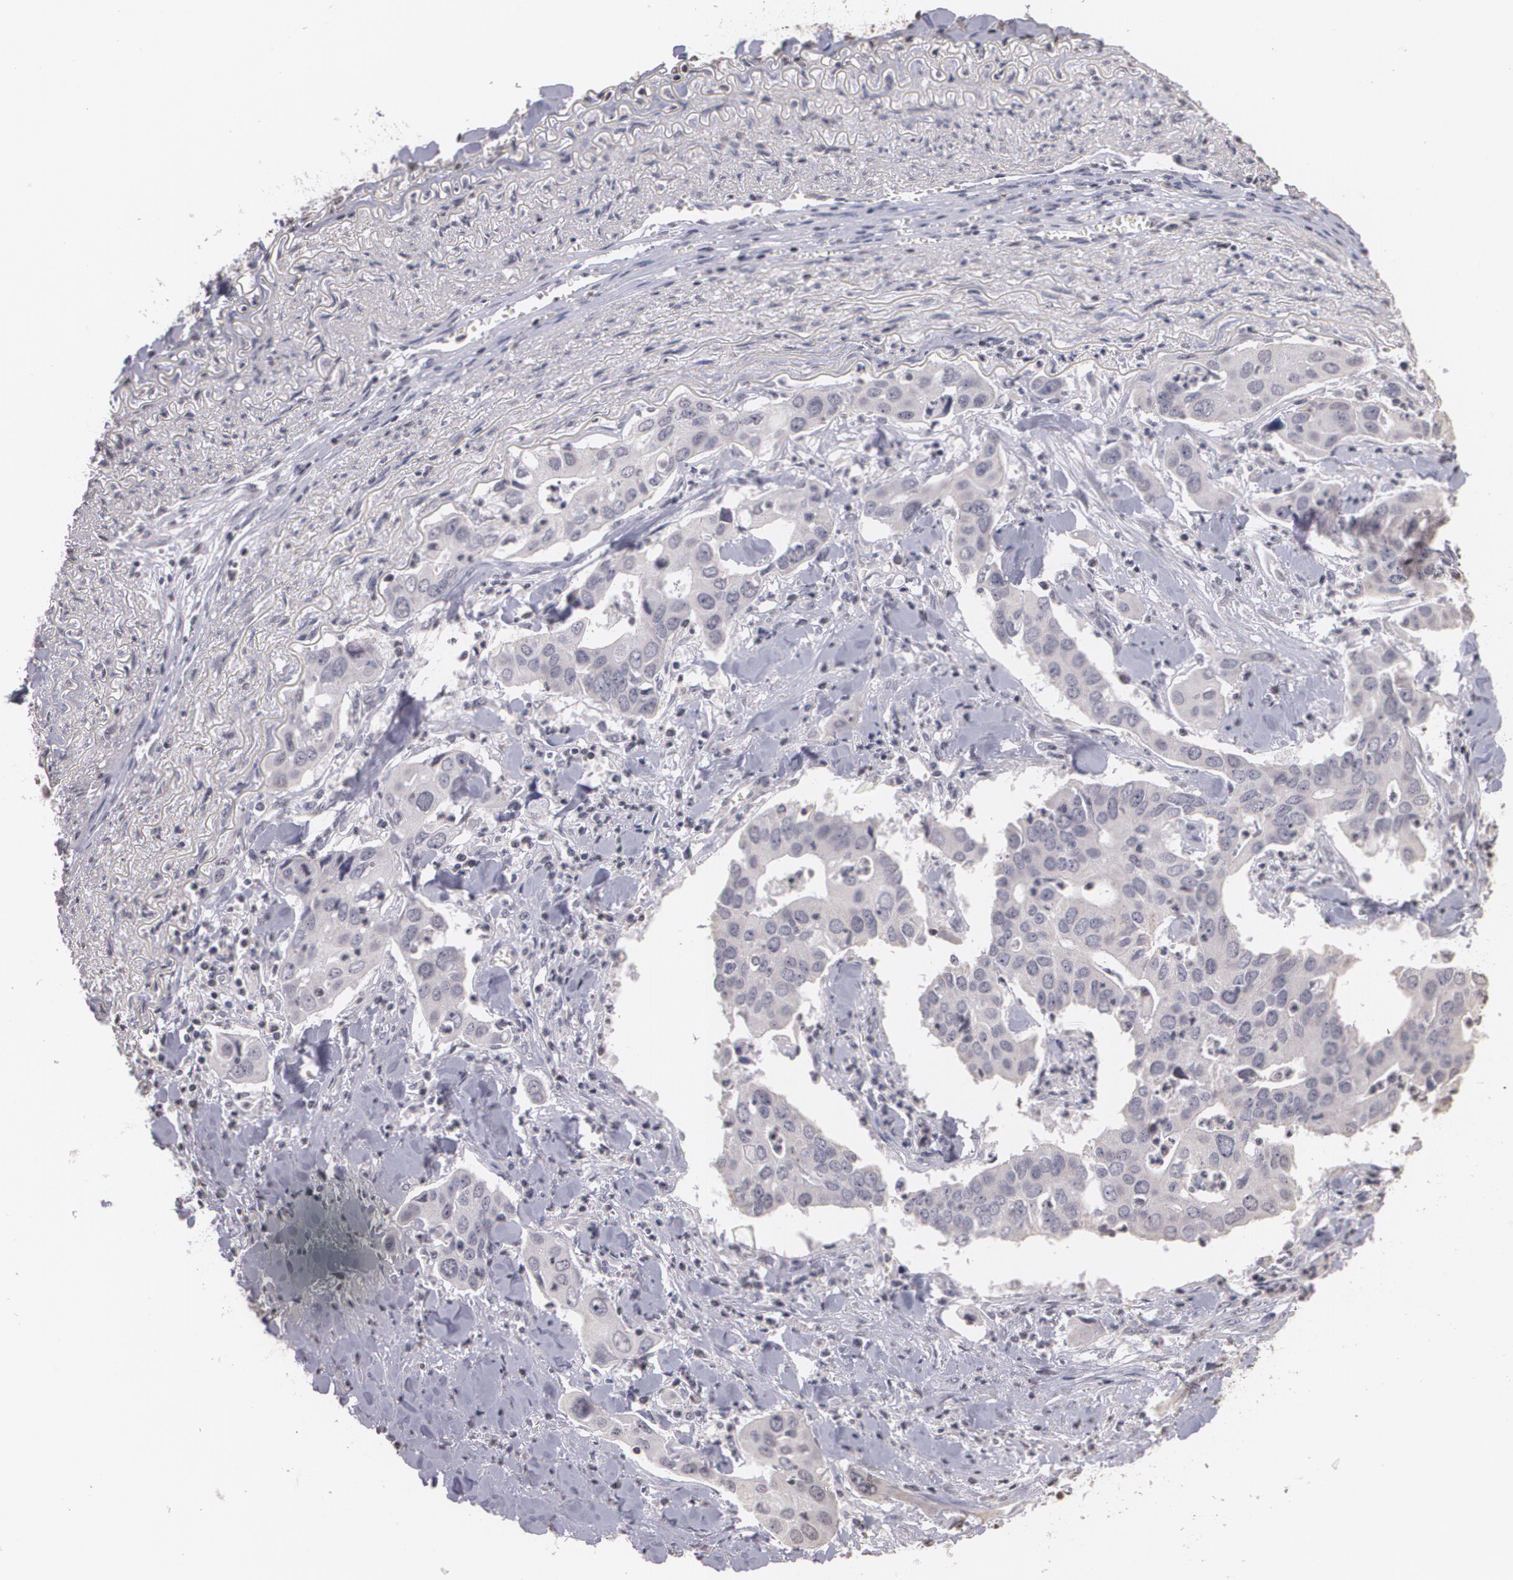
{"staining": {"intensity": "negative", "quantity": "none", "location": "none"}, "tissue": "lung cancer", "cell_type": "Tumor cells", "image_type": "cancer", "snomed": [{"axis": "morphology", "description": "Adenocarcinoma, NOS"}, {"axis": "topography", "description": "Lung"}], "caption": "High power microscopy image of an IHC image of lung cancer, revealing no significant expression in tumor cells.", "gene": "THRB", "patient": {"sex": "male", "age": 48}}